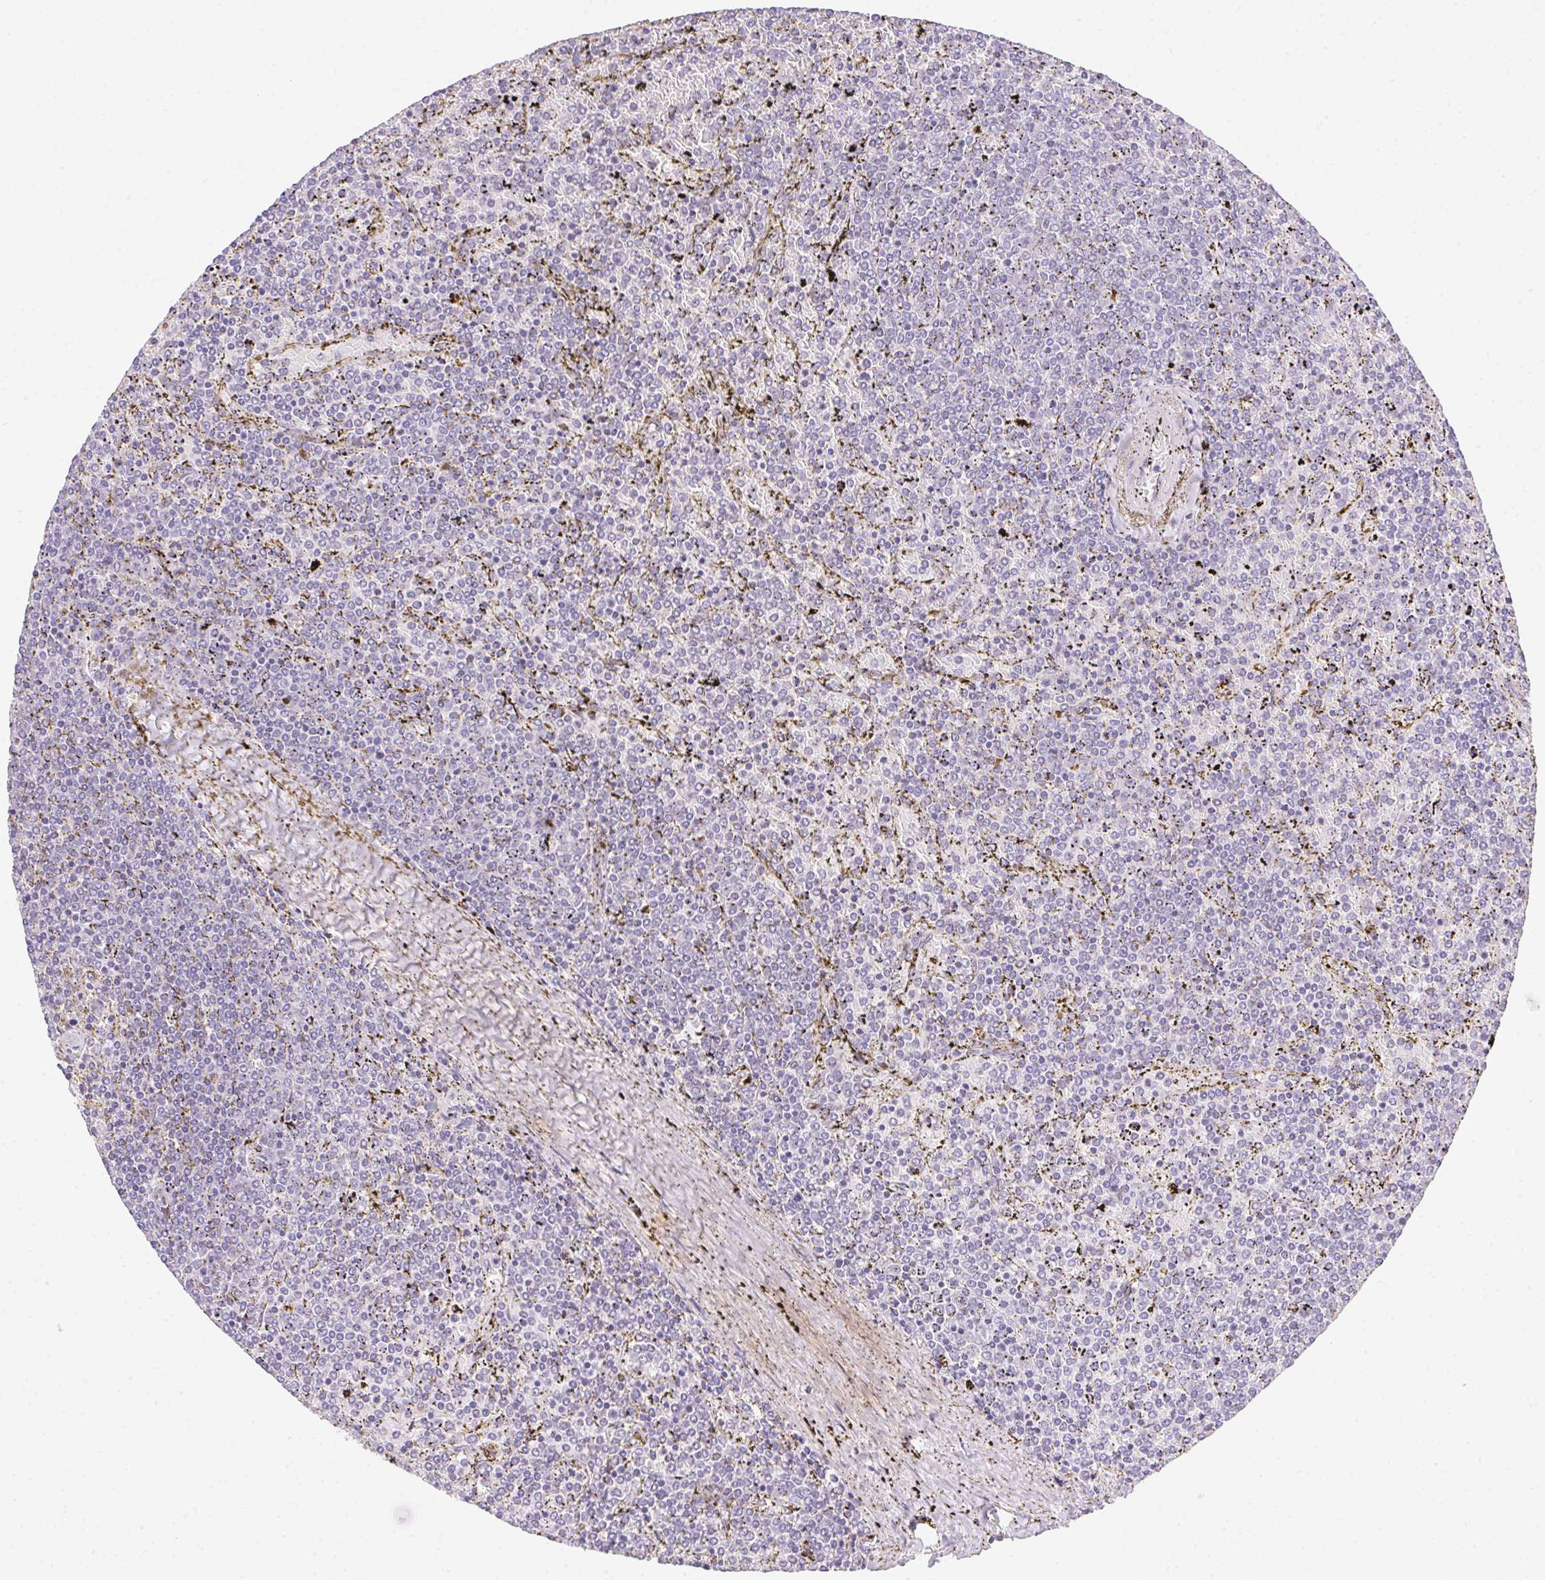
{"staining": {"intensity": "negative", "quantity": "none", "location": "none"}, "tissue": "lymphoma", "cell_type": "Tumor cells", "image_type": "cancer", "snomed": [{"axis": "morphology", "description": "Malignant lymphoma, non-Hodgkin's type, Low grade"}, {"axis": "topography", "description": "Spleen"}], "caption": "A high-resolution image shows IHC staining of lymphoma, which displays no significant expression in tumor cells. (DAB immunohistochemistry visualized using brightfield microscopy, high magnification).", "gene": "MORC1", "patient": {"sex": "female", "age": 77}}